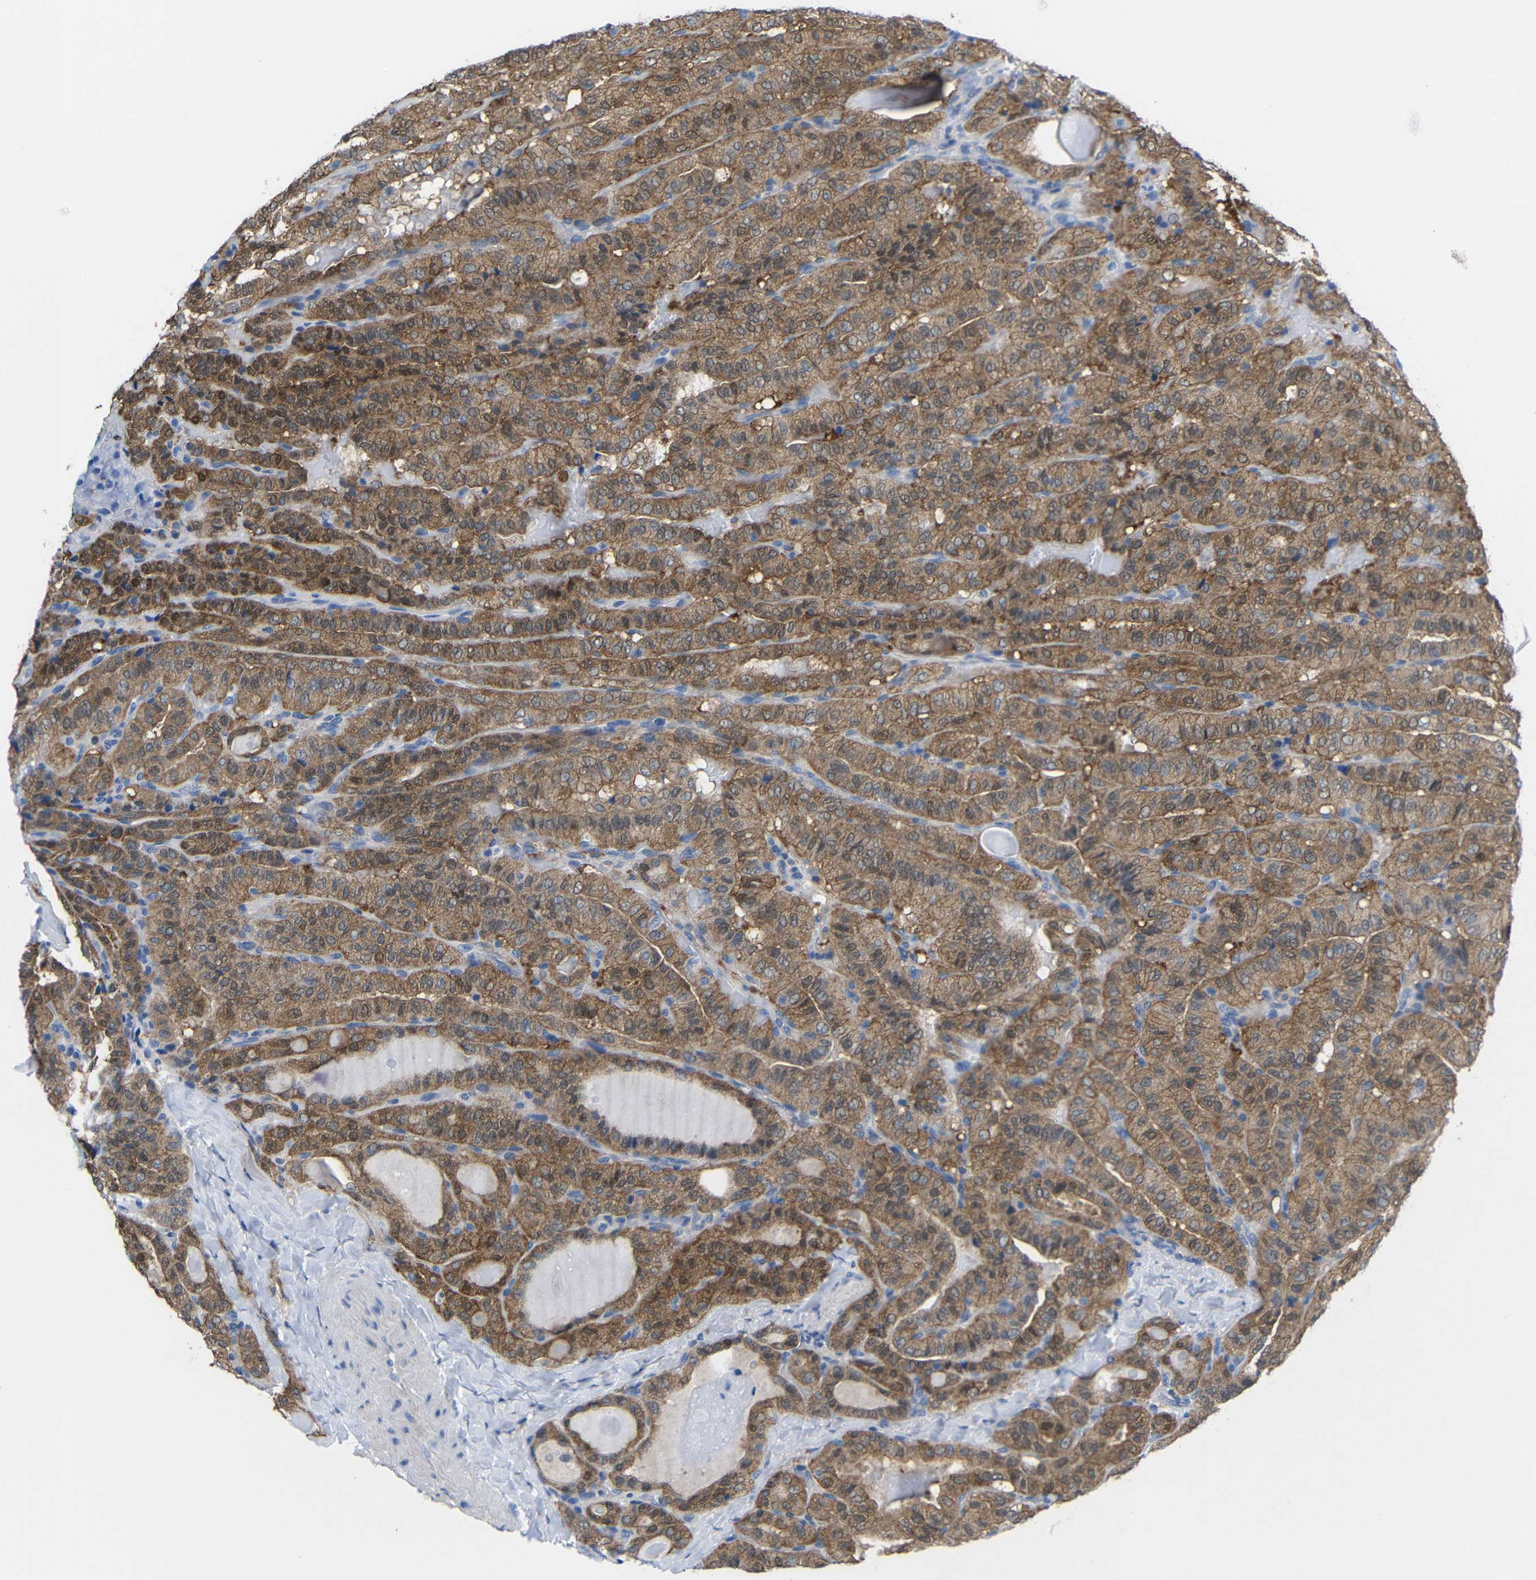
{"staining": {"intensity": "moderate", "quantity": ">75%", "location": "cytoplasmic/membranous"}, "tissue": "thyroid cancer", "cell_type": "Tumor cells", "image_type": "cancer", "snomed": [{"axis": "morphology", "description": "Papillary adenocarcinoma, NOS"}, {"axis": "topography", "description": "Thyroid gland"}], "caption": "Thyroid papillary adenocarcinoma tissue reveals moderate cytoplasmic/membranous expression in about >75% of tumor cells, visualized by immunohistochemistry.", "gene": "PEBP1", "patient": {"sex": "male", "age": 77}}